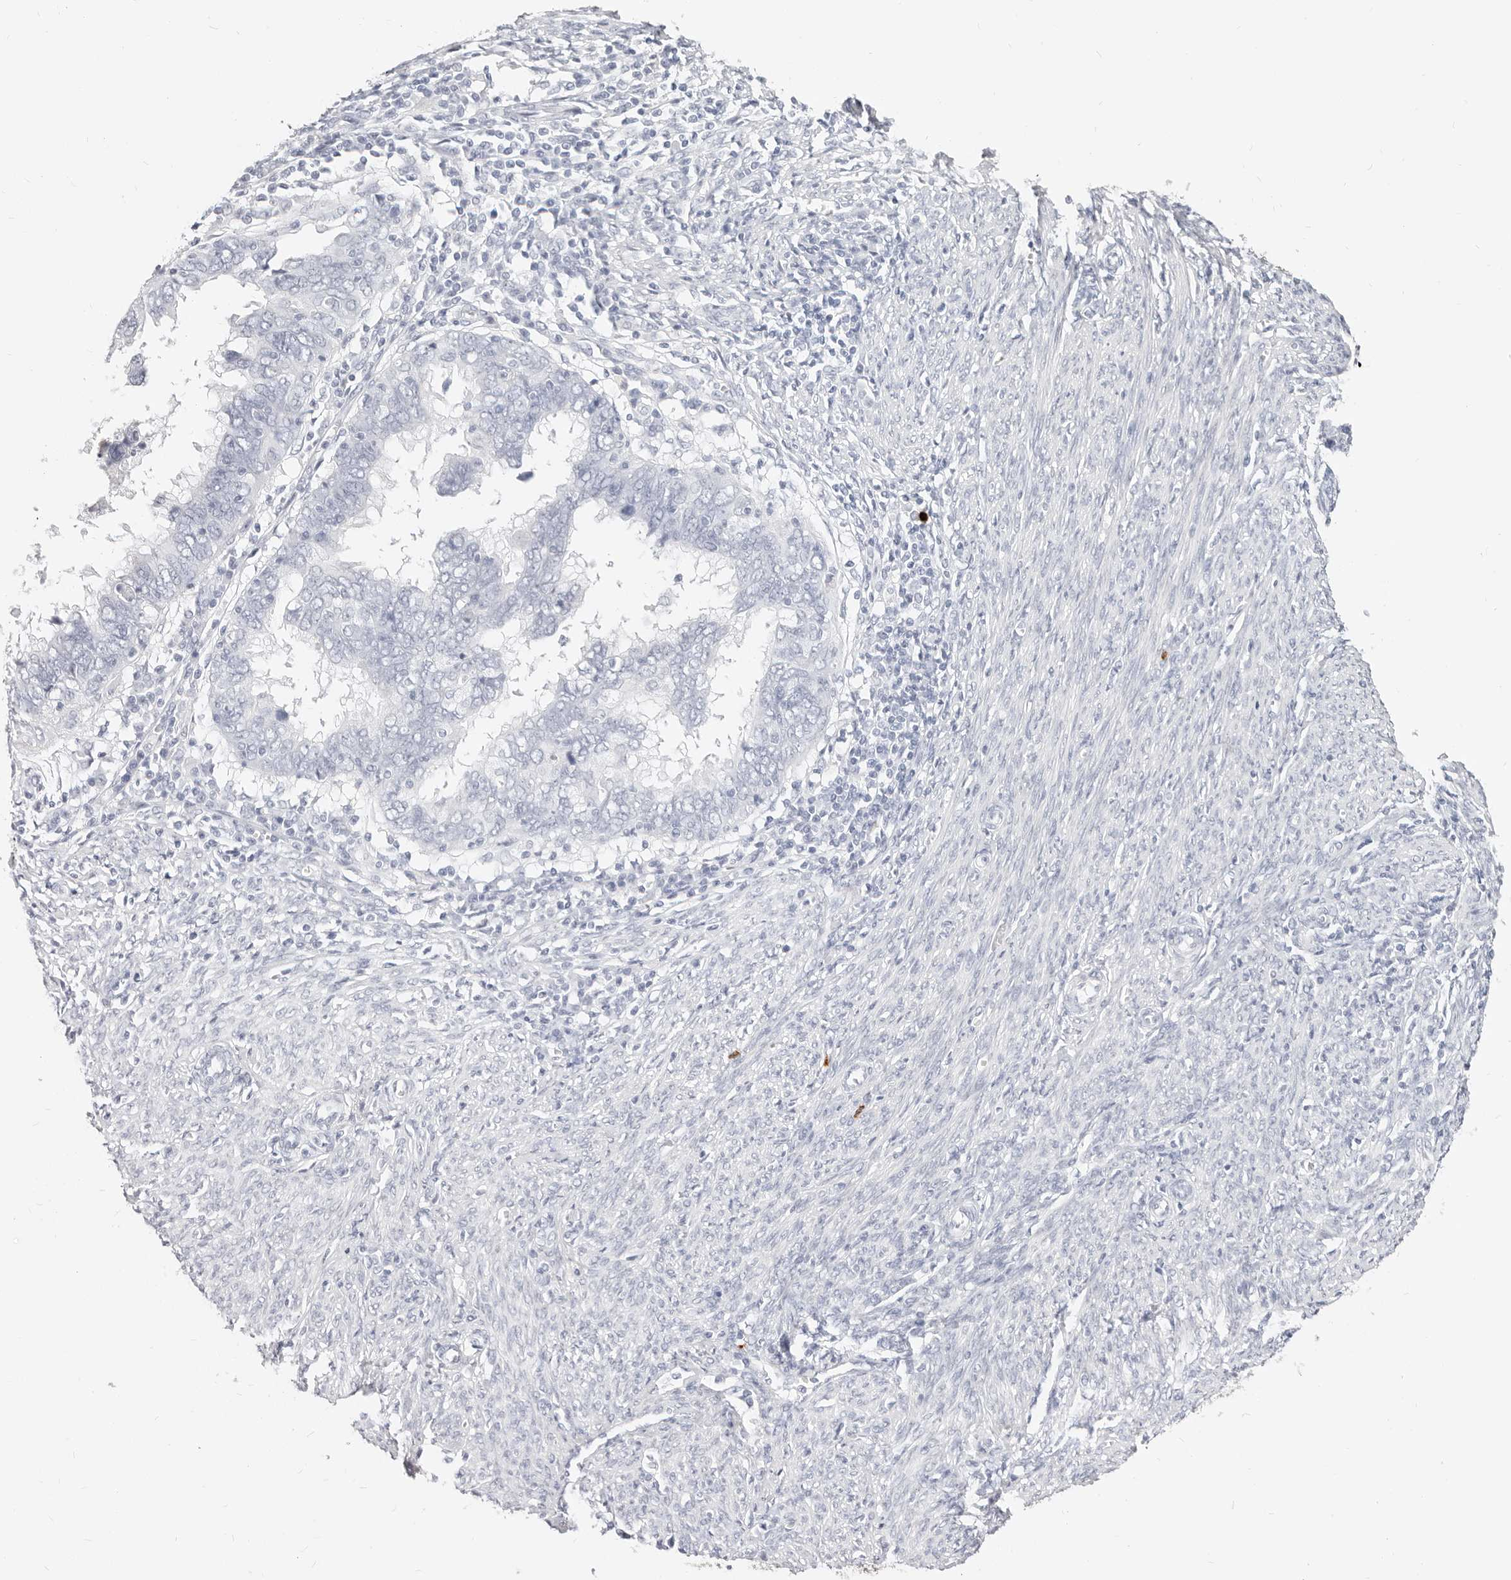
{"staining": {"intensity": "negative", "quantity": "none", "location": "none"}, "tissue": "endometrial cancer", "cell_type": "Tumor cells", "image_type": "cancer", "snomed": [{"axis": "morphology", "description": "Adenocarcinoma, NOS"}, {"axis": "topography", "description": "Uterus"}], "caption": "The immunohistochemistry image has no significant expression in tumor cells of endometrial cancer tissue.", "gene": "CAMP", "patient": {"sex": "female", "age": 77}}